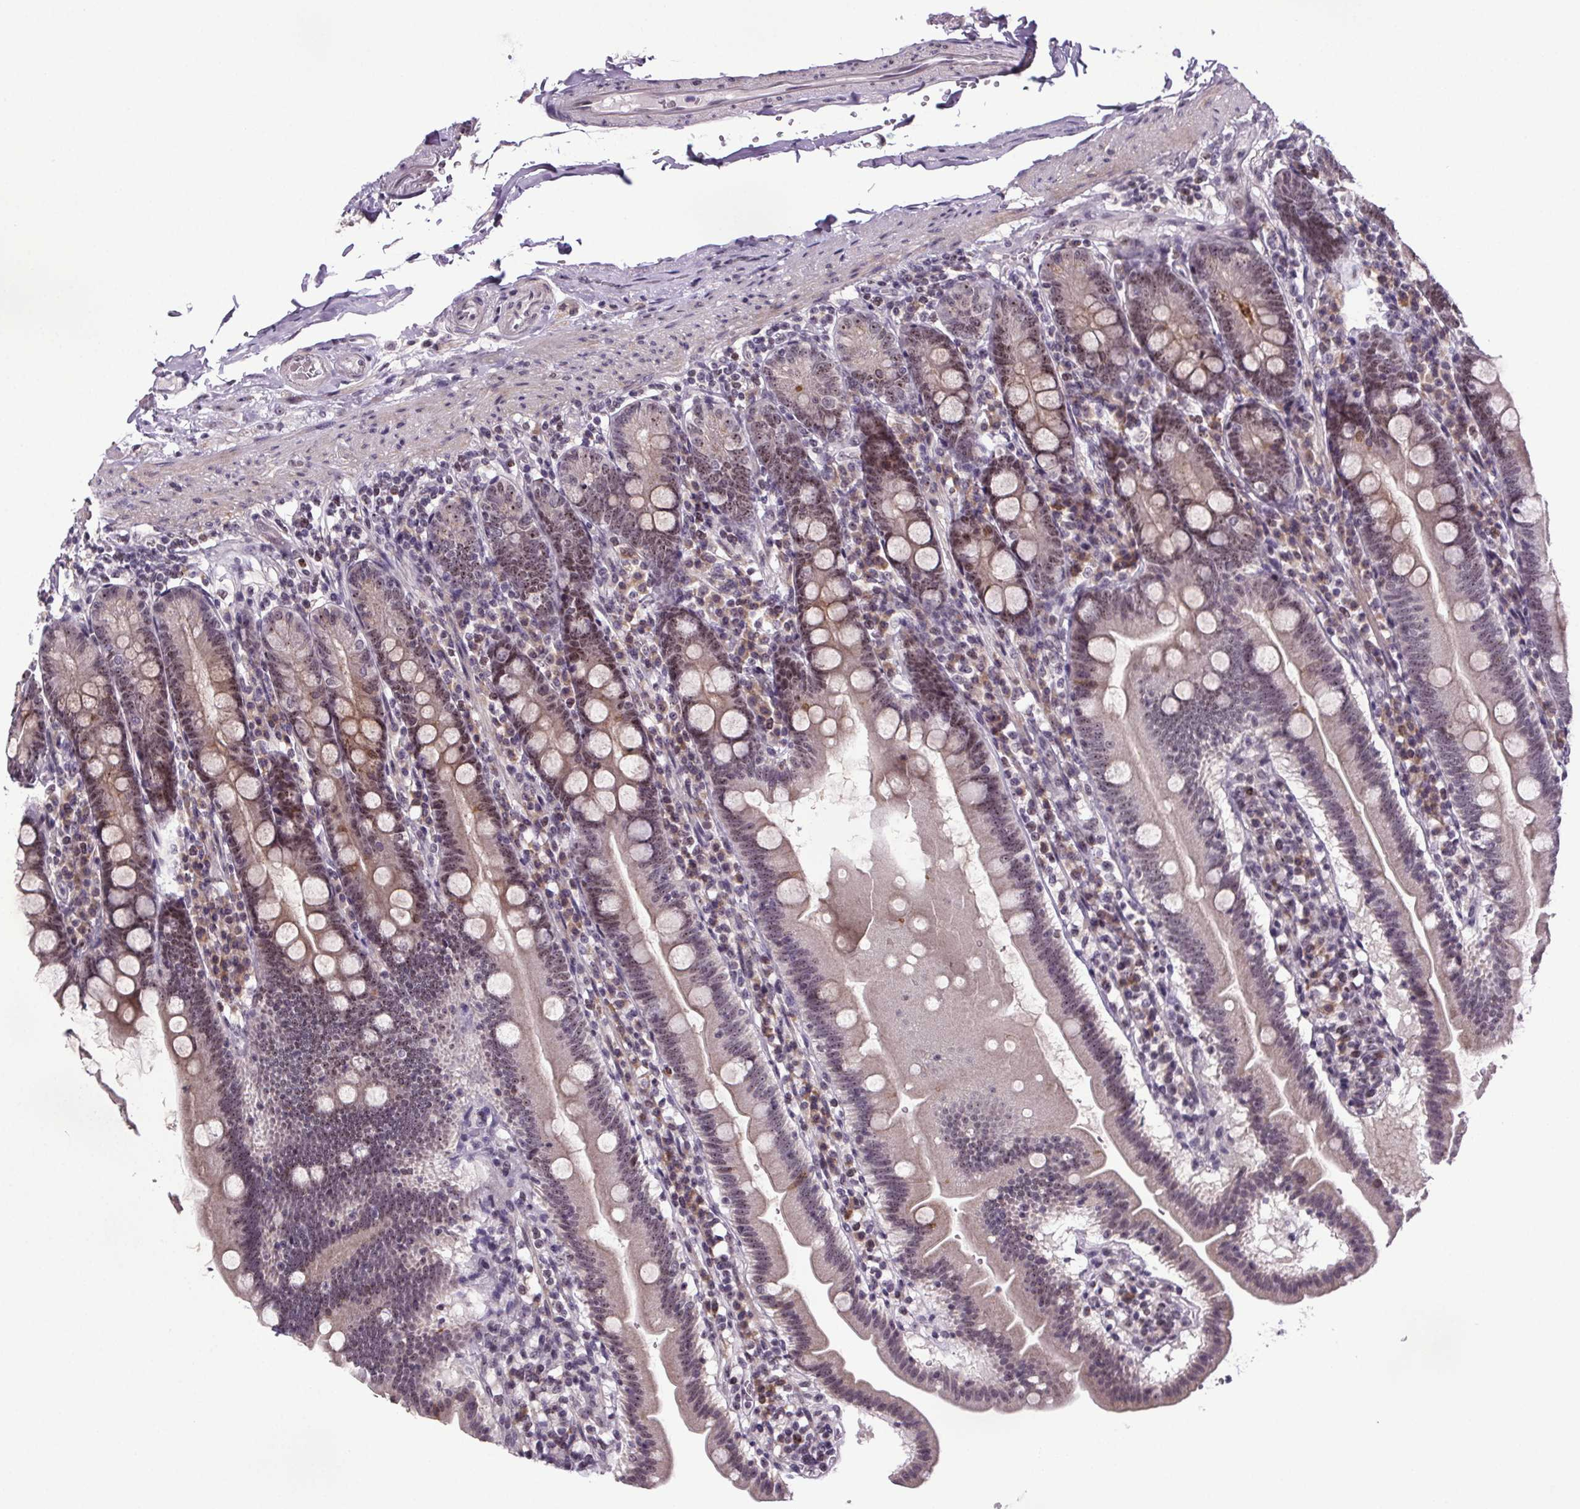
{"staining": {"intensity": "moderate", "quantity": "25%-75%", "location": "cytoplasmic/membranous,nuclear"}, "tissue": "duodenum", "cell_type": "Glandular cells", "image_type": "normal", "snomed": [{"axis": "morphology", "description": "Normal tissue, NOS"}, {"axis": "topography", "description": "Duodenum"}], "caption": "DAB immunohistochemical staining of benign human duodenum exhibits moderate cytoplasmic/membranous,nuclear protein expression in approximately 25%-75% of glandular cells.", "gene": "ATMIN", "patient": {"sex": "female", "age": 67}}